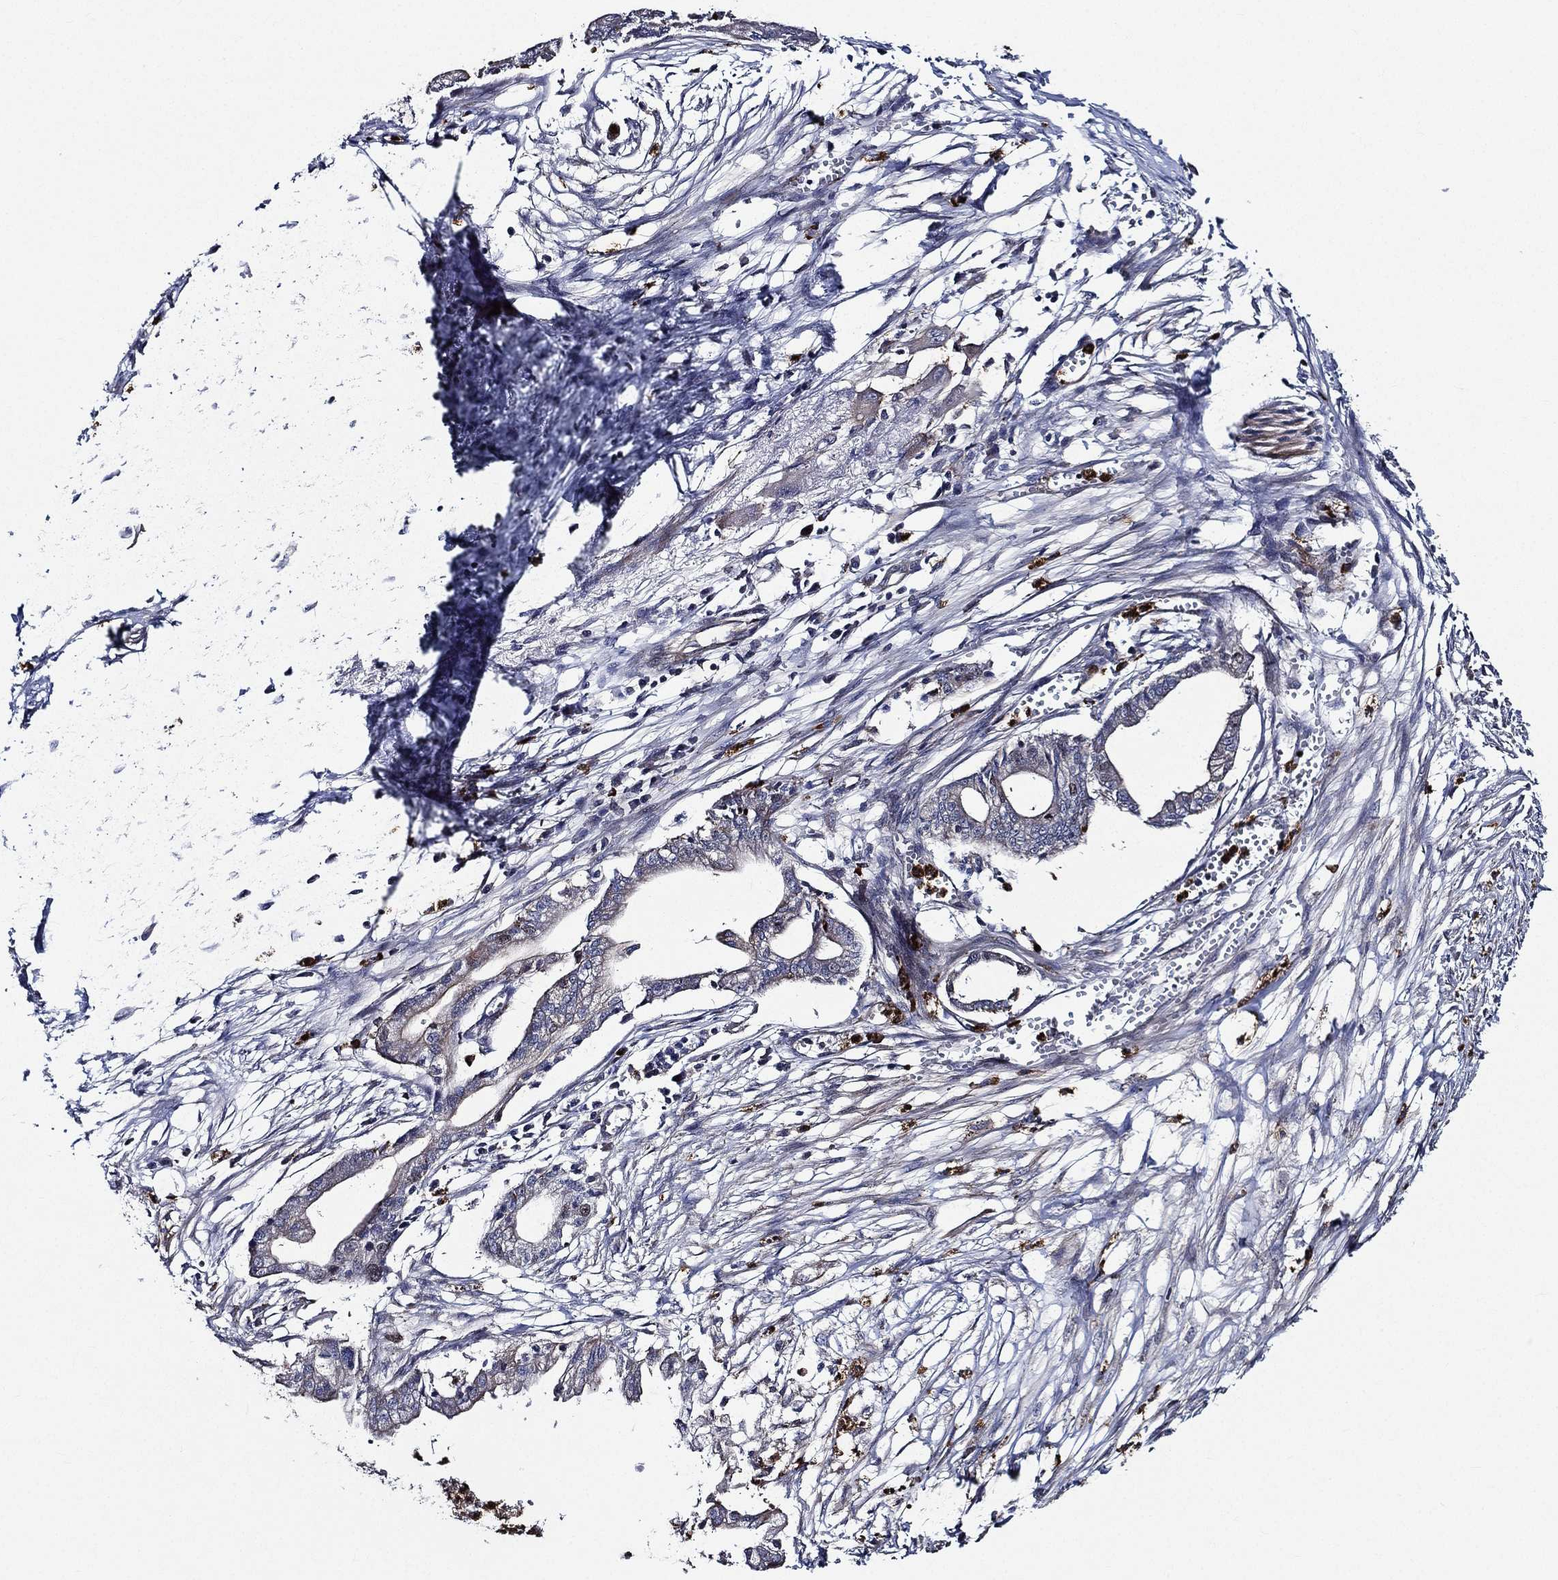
{"staining": {"intensity": "negative", "quantity": "none", "location": "none"}, "tissue": "pancreatic cancer", "cell_type": "Tumor cells", "image_type": "cancer", "snomed": [{"axis": "morphology", "description": "Normal tissue, NOS"}, {"axis": "morphology", "description": "Adenocarcinoma, NOS"}, {"axis": "topography", "description": "Pancreas"}], "caption": "Pancreatic adenocarcinoma was stained to show a protein in brown. There is no significant staining in tumor cells. (DAB (3,3'-diaminobenzidine) IHC visualized using brightfield microscopy, high magnification).", "gene": "KIF20B", "patient": {"sex": "female", "age": 58}}